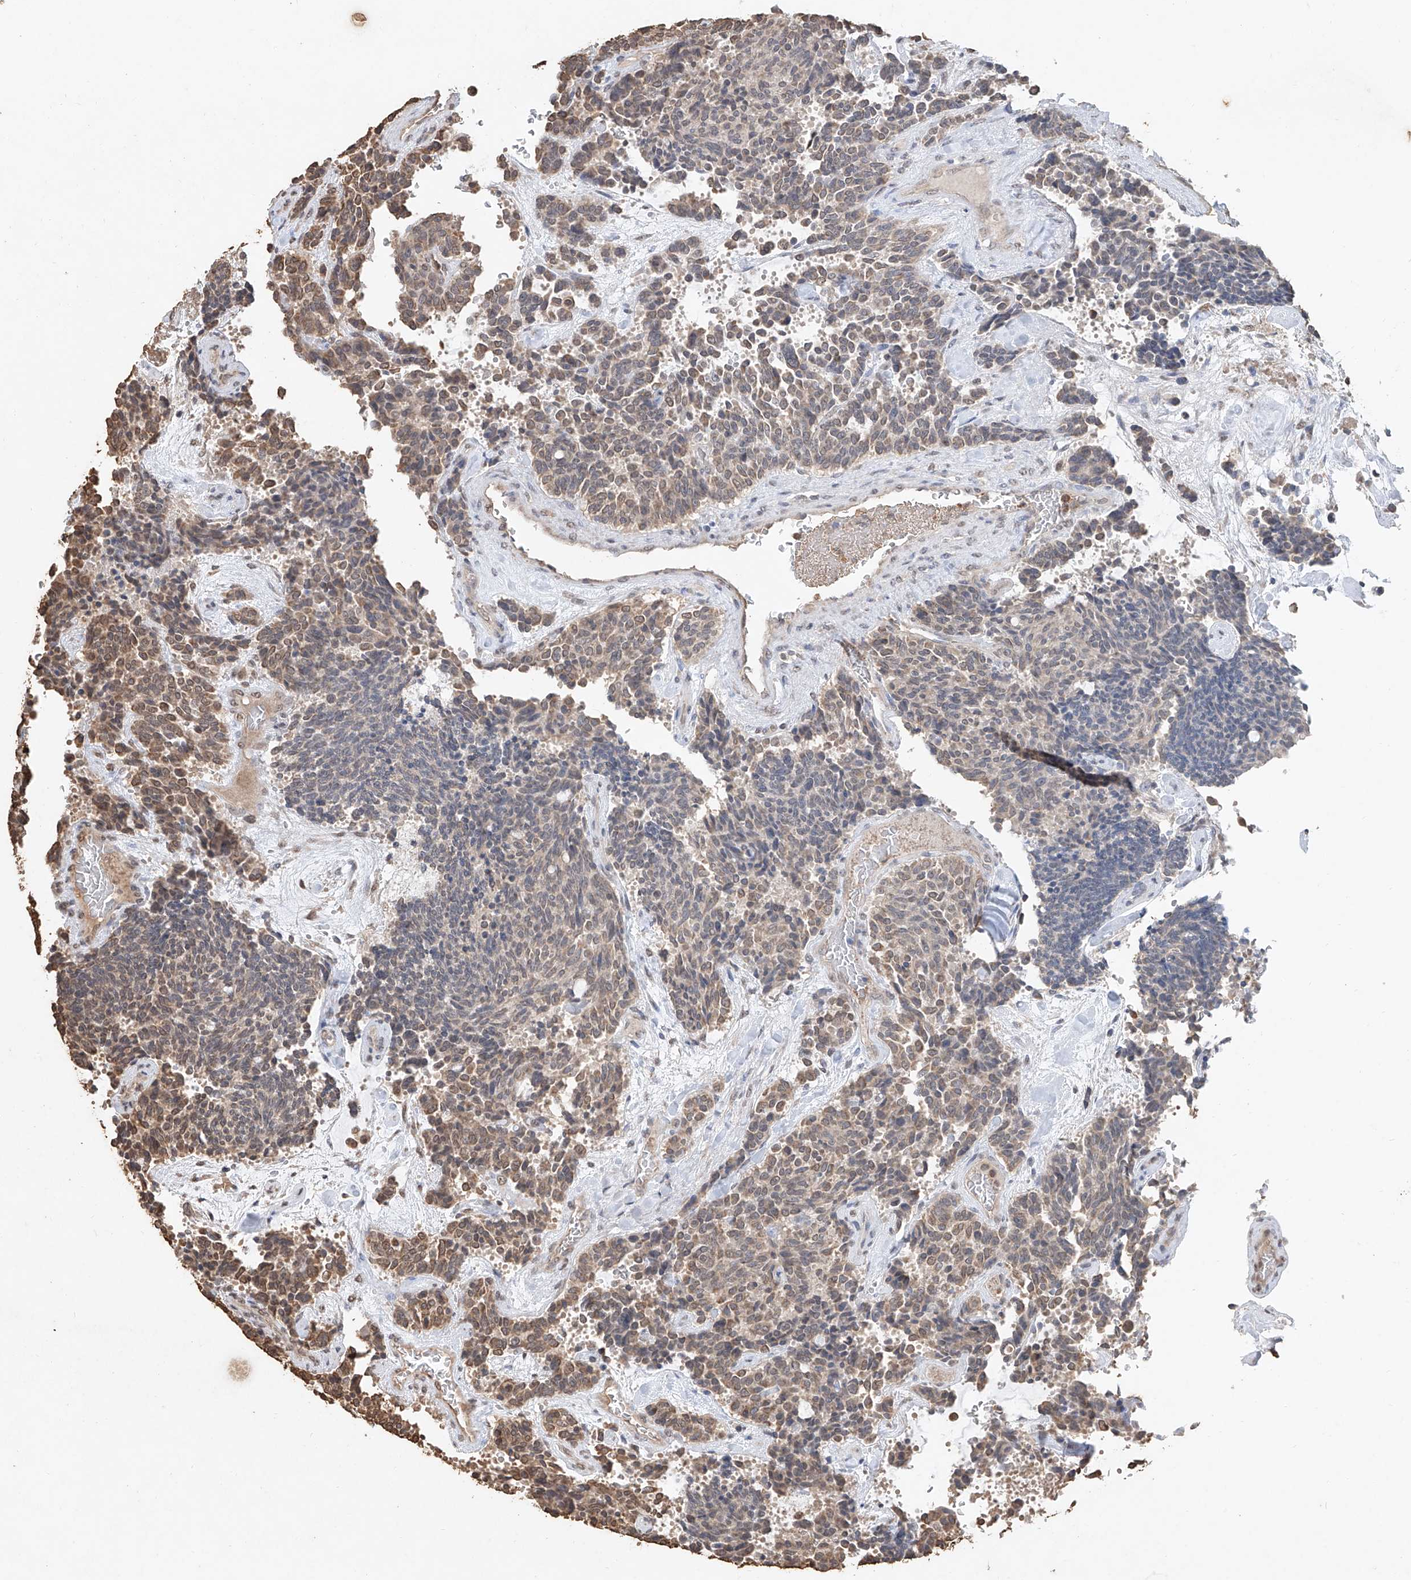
{"staining": {"intensity": "moderate", "quantity": "<25%", "location": "cytoplasmic/membranous"}, "tissue": "carcinoid", "cell_type": "Tumor cells", "image_type": "cancer", "snomed": [{"axis": "morphology", "description": "Carcinoid, malignant, NOS"}, {"axis": "topography", "description": "Pancreas"}], "caption": "Moderate cytoplasmic/membranous expression for a protein is seen in about <25% of tumor cells of carcinoid using immunohistochemistry (IHC).", "gene": "ELOVL1", "patient": {"sex": "female", "age": 54}}